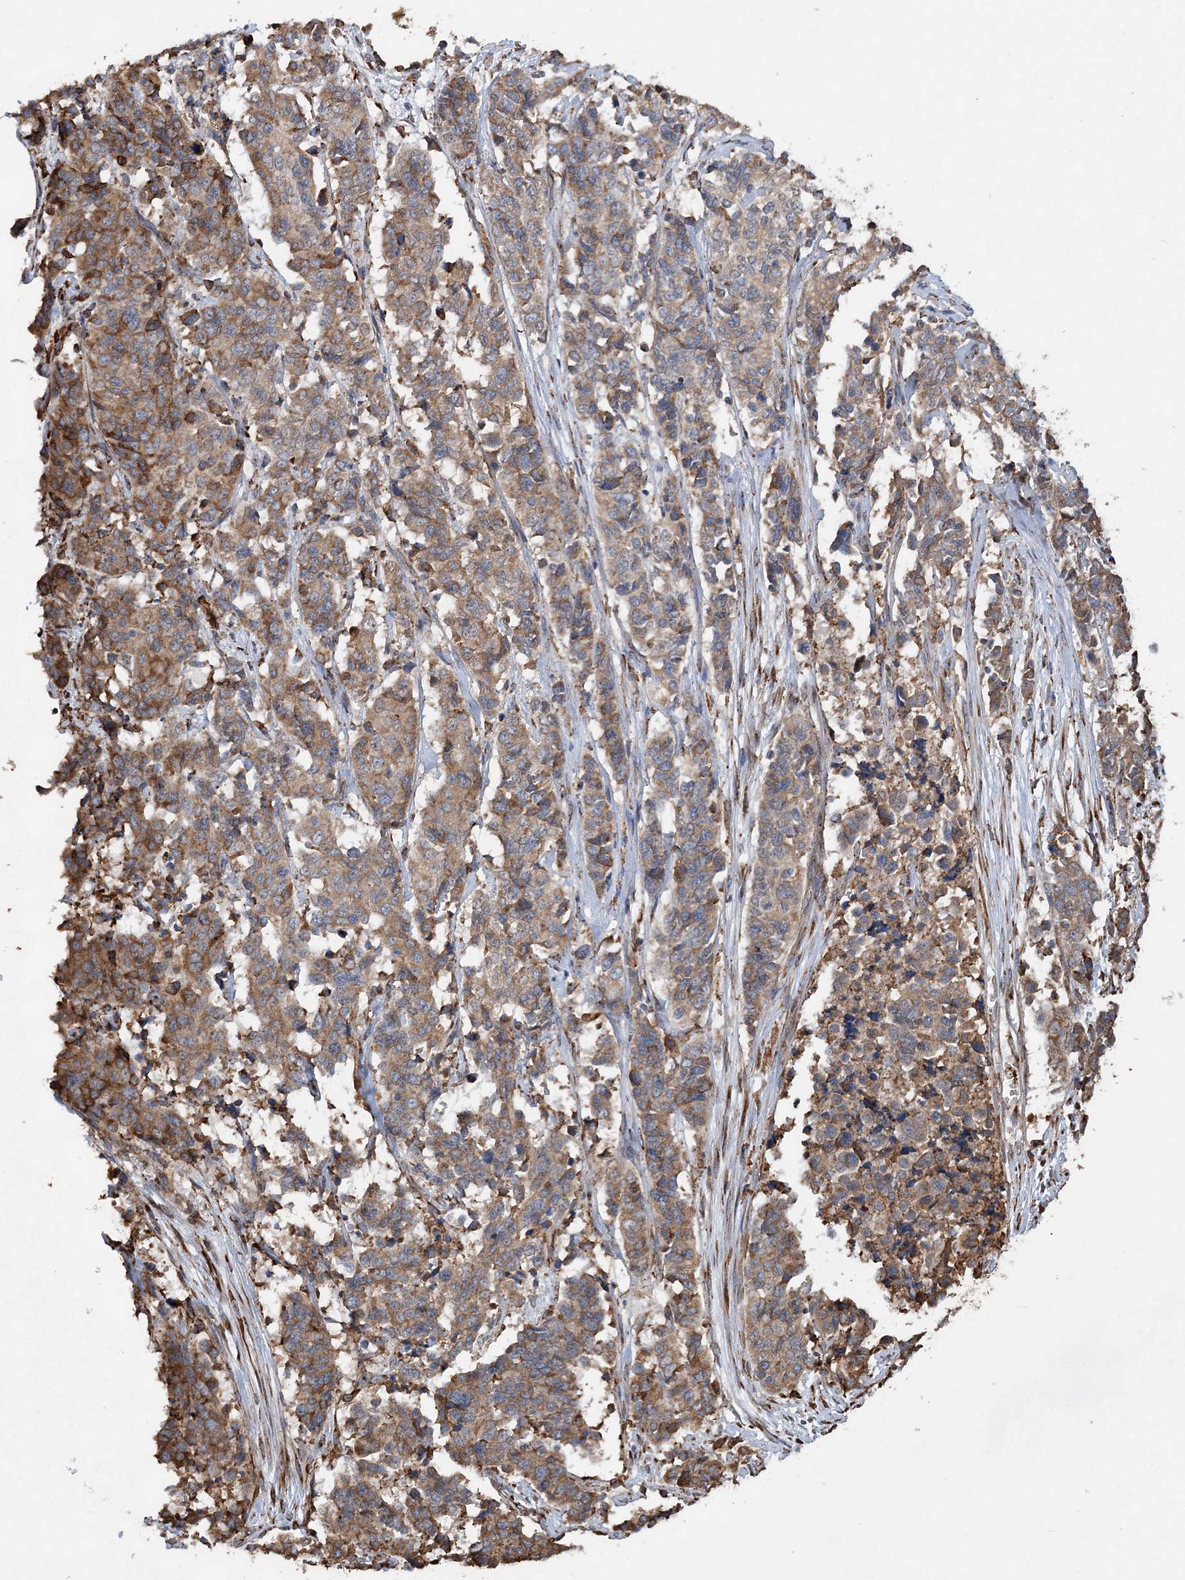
{"staining": {"intensity": "moderate", "quantity": ">75%", "location": "cytoplasmic/membranous"}, "tissue": "cervical cancer", "cell_type": "Tumor cells", "image_type": "cancer", "snomed": [{"axis": "morphology", "description": "Normal tissue, NOS"}, {"axis": "morphology", "description": "Squamous cell carcinoma, NOS"}, {"axis": "topography", "description": "Cervix"}], "caption": "Immunohistochemistry (IHC) (DAB) staining of cervical cancer reveals moderate cytoplasmic/membranous protein expression in approximately >75% of tumor cells. (Brightfield microscopy of DAB IHC at high magnification).", "gene": "WDR12", "patient": {"sex": "female", "age": 35}}